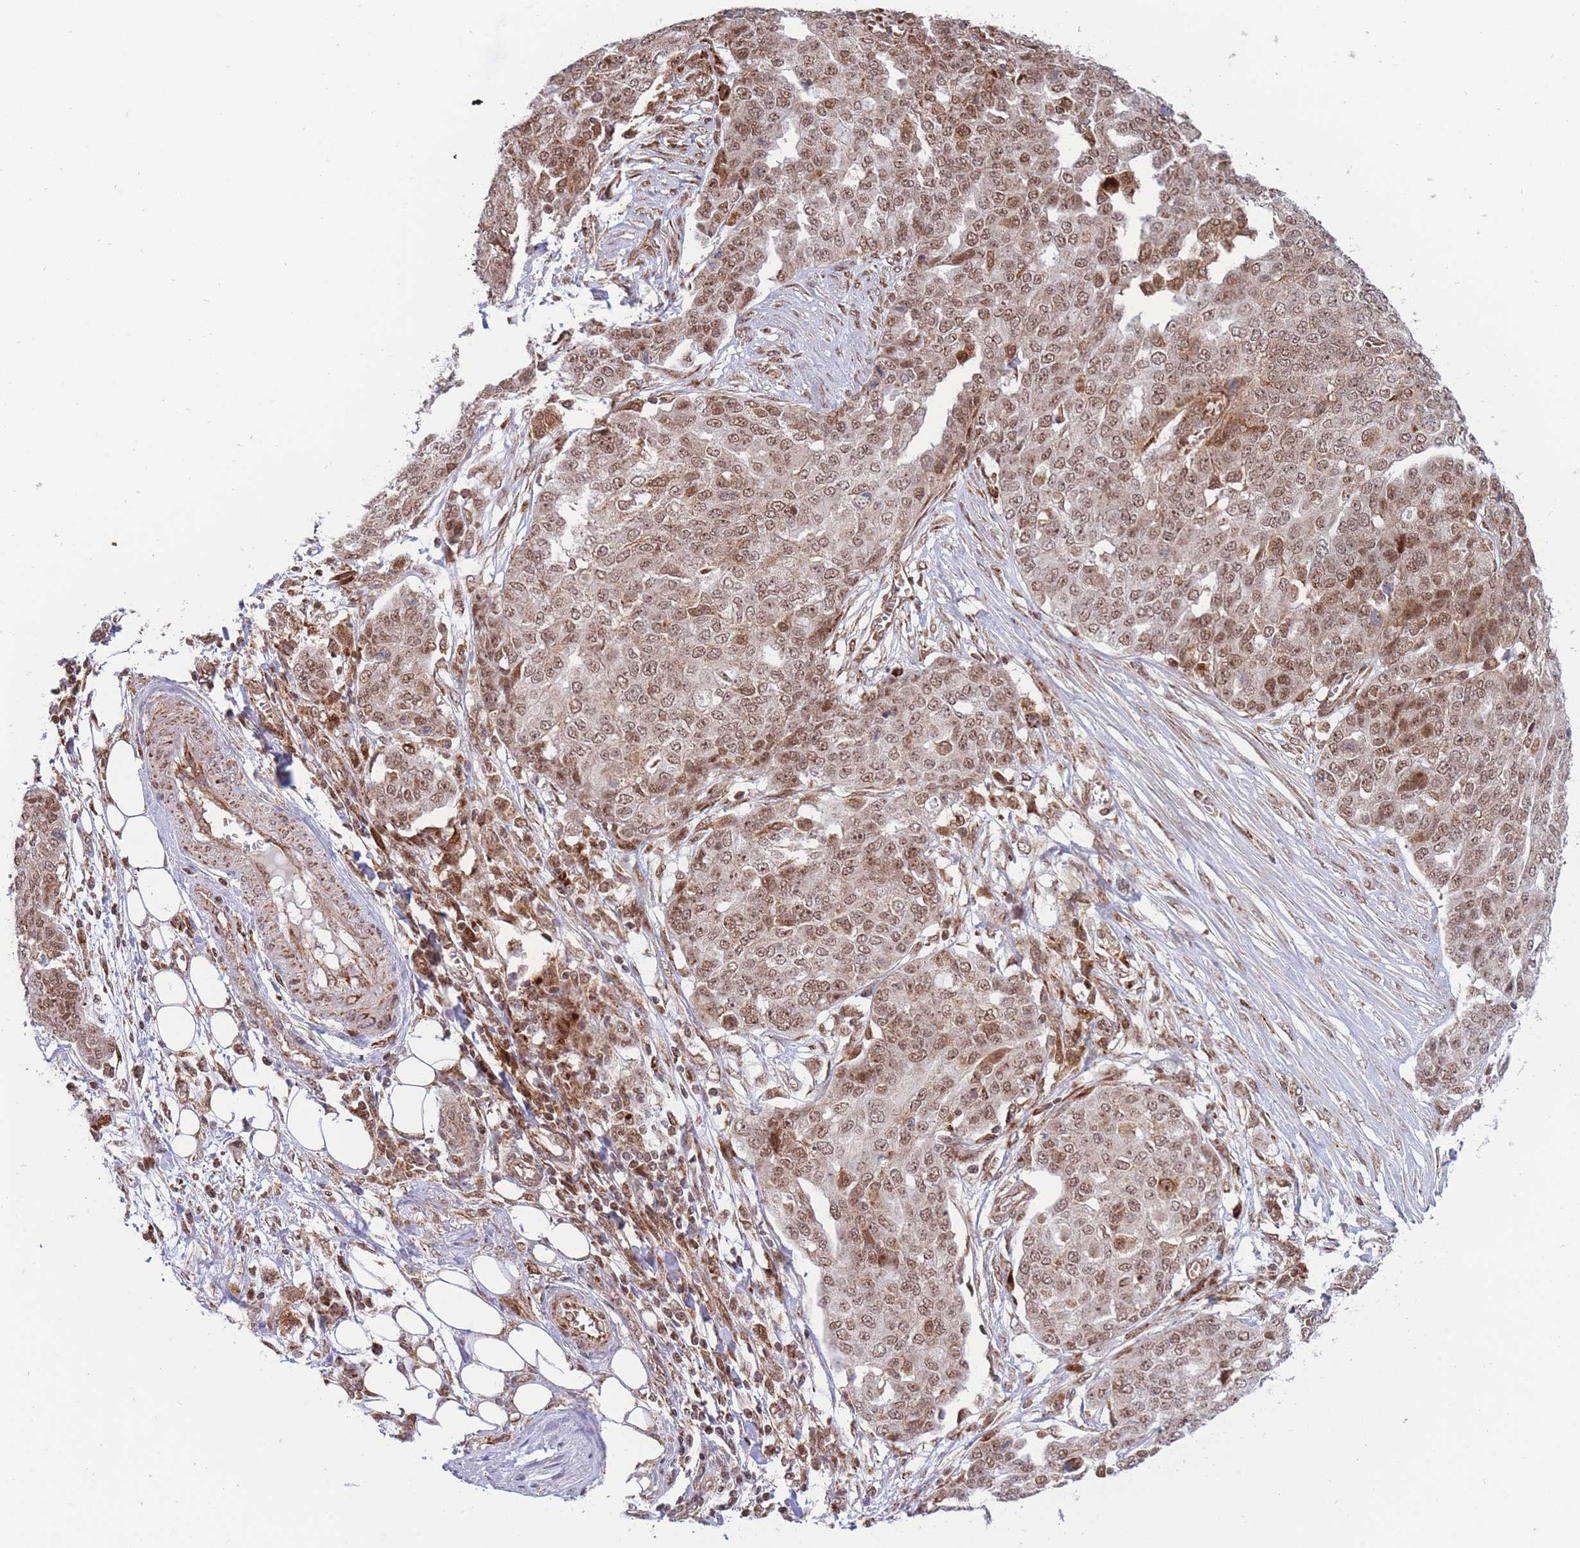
{"staining": {"intensity": "moderate", "quantity": ">75%", "location": "nuclear"}, "tissue": "ovarian cancer", "cell_type": "Tumor cells", "image_type": "cancer", "snomed": [{"axis": "morphology", "description": "Cystadenocarcinoma, serous, NOS"}, {"axis": "topography", "description": "Soft tissue"}, {"axis": "topography", "description": "Ovary"}], "caption": "Protein staining of ovarian cancer (serous cystadenocarcinoma) tissue exhibits moderate nuclear positivity in approximately >75% of tumor cells.", "gene": "BOD1L1", "patient": {"sex": "female", "age": 57}}